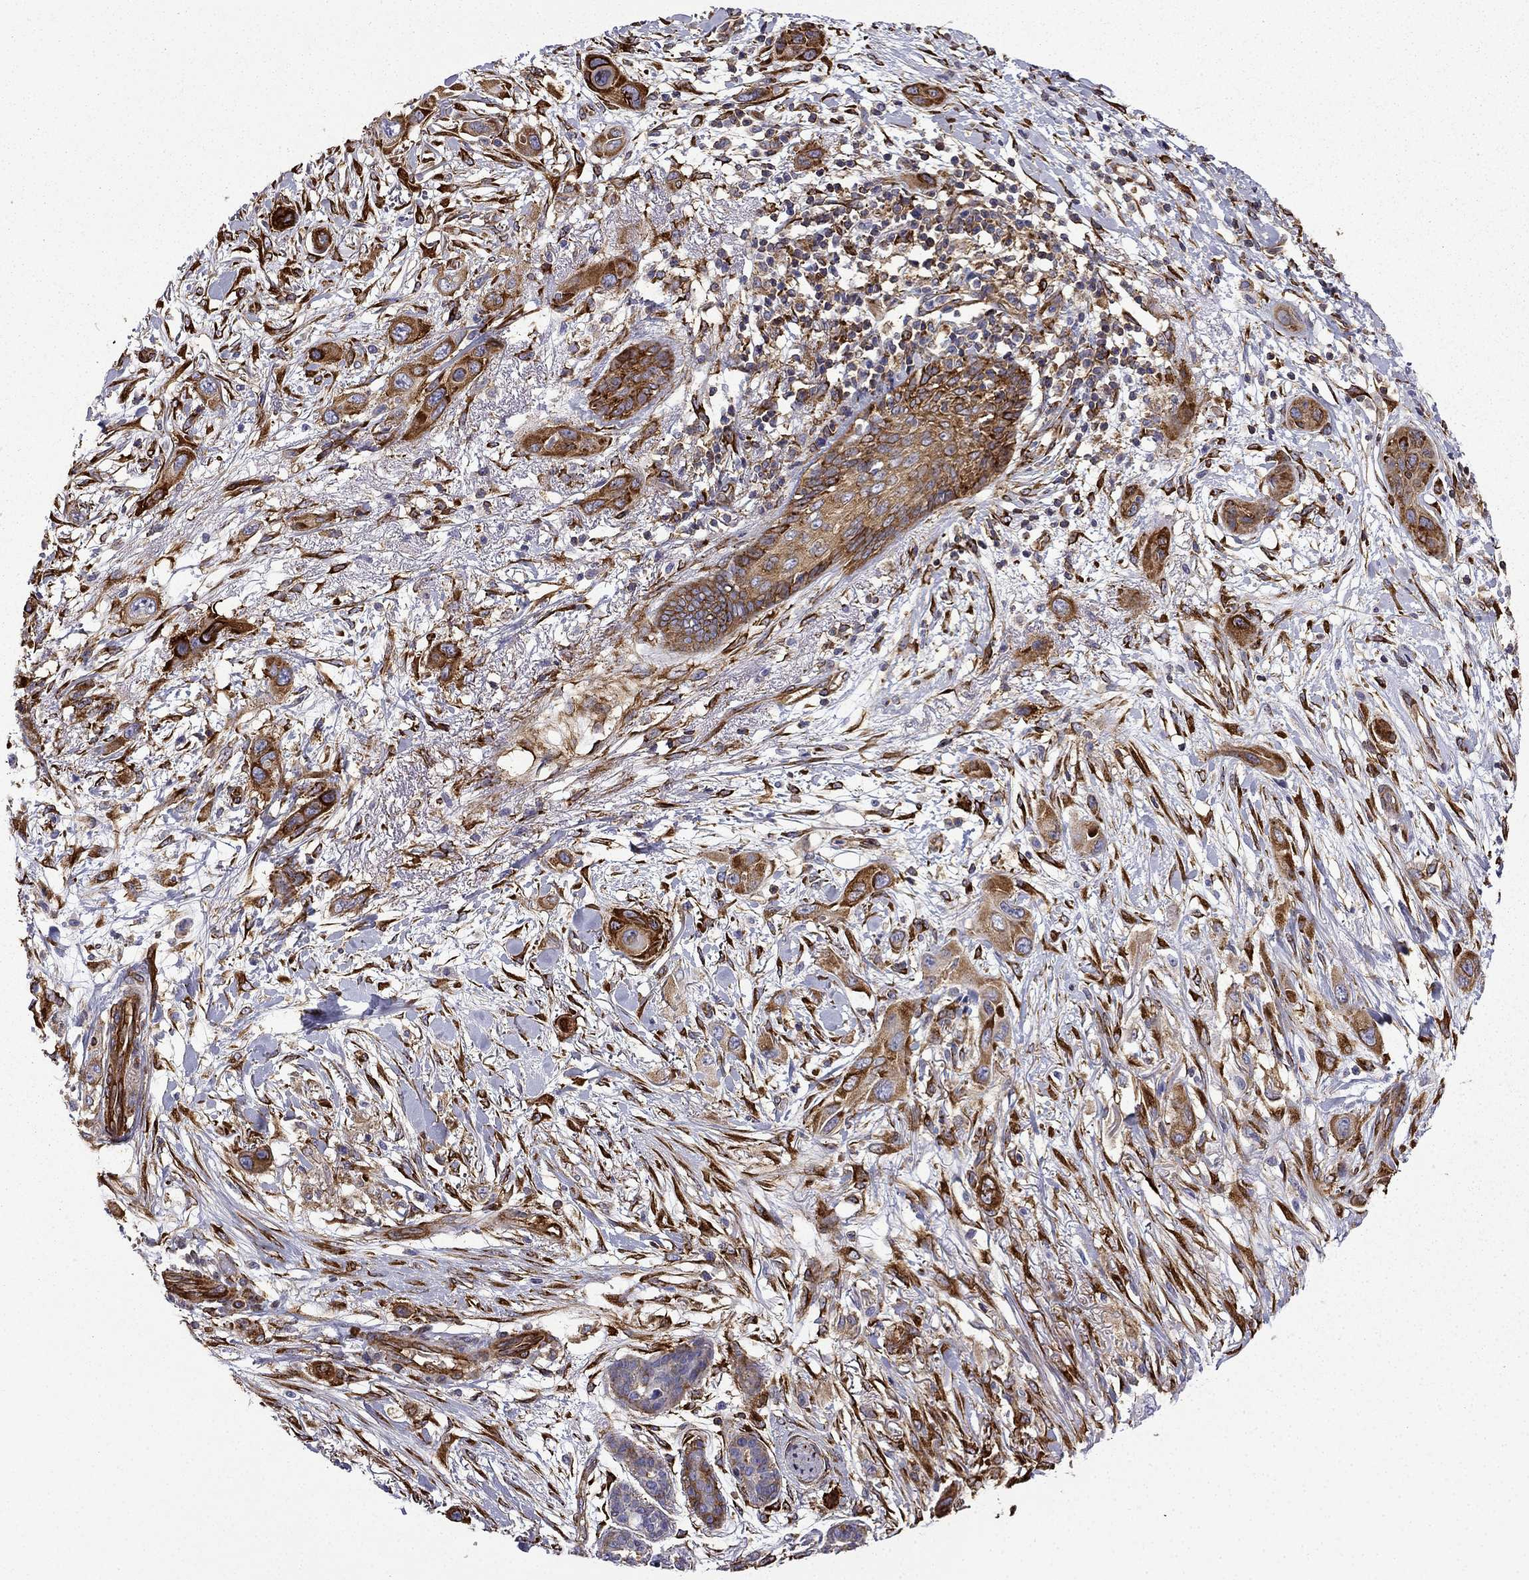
{"staining": {"intensity": "strong", "quantity": ">75%", "location": "cytoplasmic/membranous"}, "tissue": "skin cancer", "cell_type": "Tumor cells", "image_type": "cancer", "snomed": [{"axis": "morphology", "description": "Squamous cell carcinoma, NOS"}, {"axis": "topography", "description": "Skin"}], "caption": "The image displays immunohistochemical staining of skin cancer (squamous cell carcinoma). There is strong cytoplasmic/membranous staining is present in approximately >75% of tumor cells. The protein of interest is shown in brown color, while the nuclei are stained blue.", "gene": "MAP4", "patient": {"sex": "male", "age": 79}}